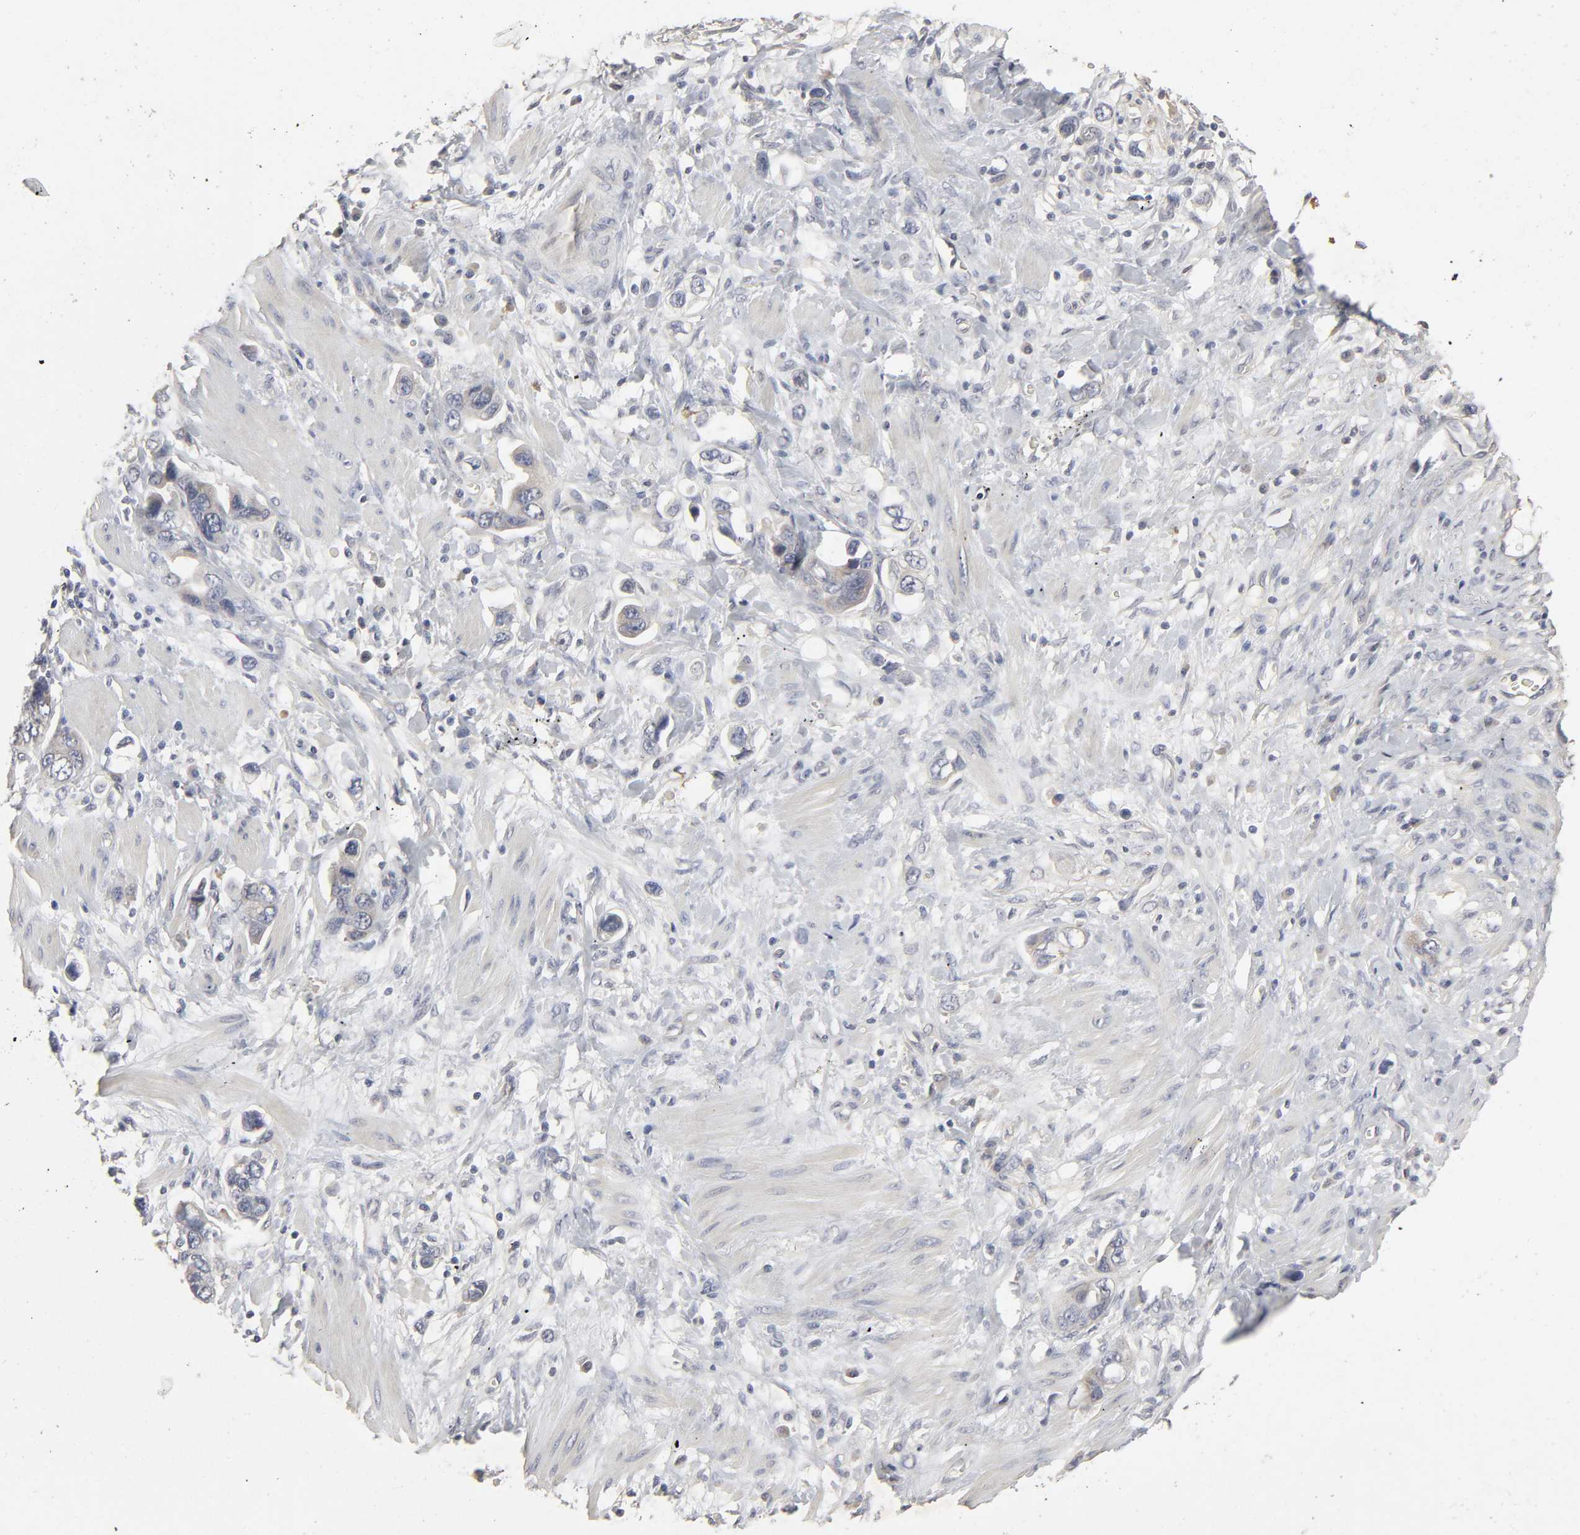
{"staining": {"intensity": "weak", "quantity": "<25%", "location": "cytoplasmic/membranous"}, "tissue": "stomach cancer", "cell_type": "Tumor cells", "image_type": "cancer", "snomed": [{"axis": "morphology", "description": "Adenocarcinoma, NOS"}, {"axis": "topography", "description": "Stomach, lower"}], "caption": "Tumor cells are negative for brown protein staining in adenocarcinoma (stomach).", "gene": "SLC10A2", "patient": {"sex": "female", "age": 93}}